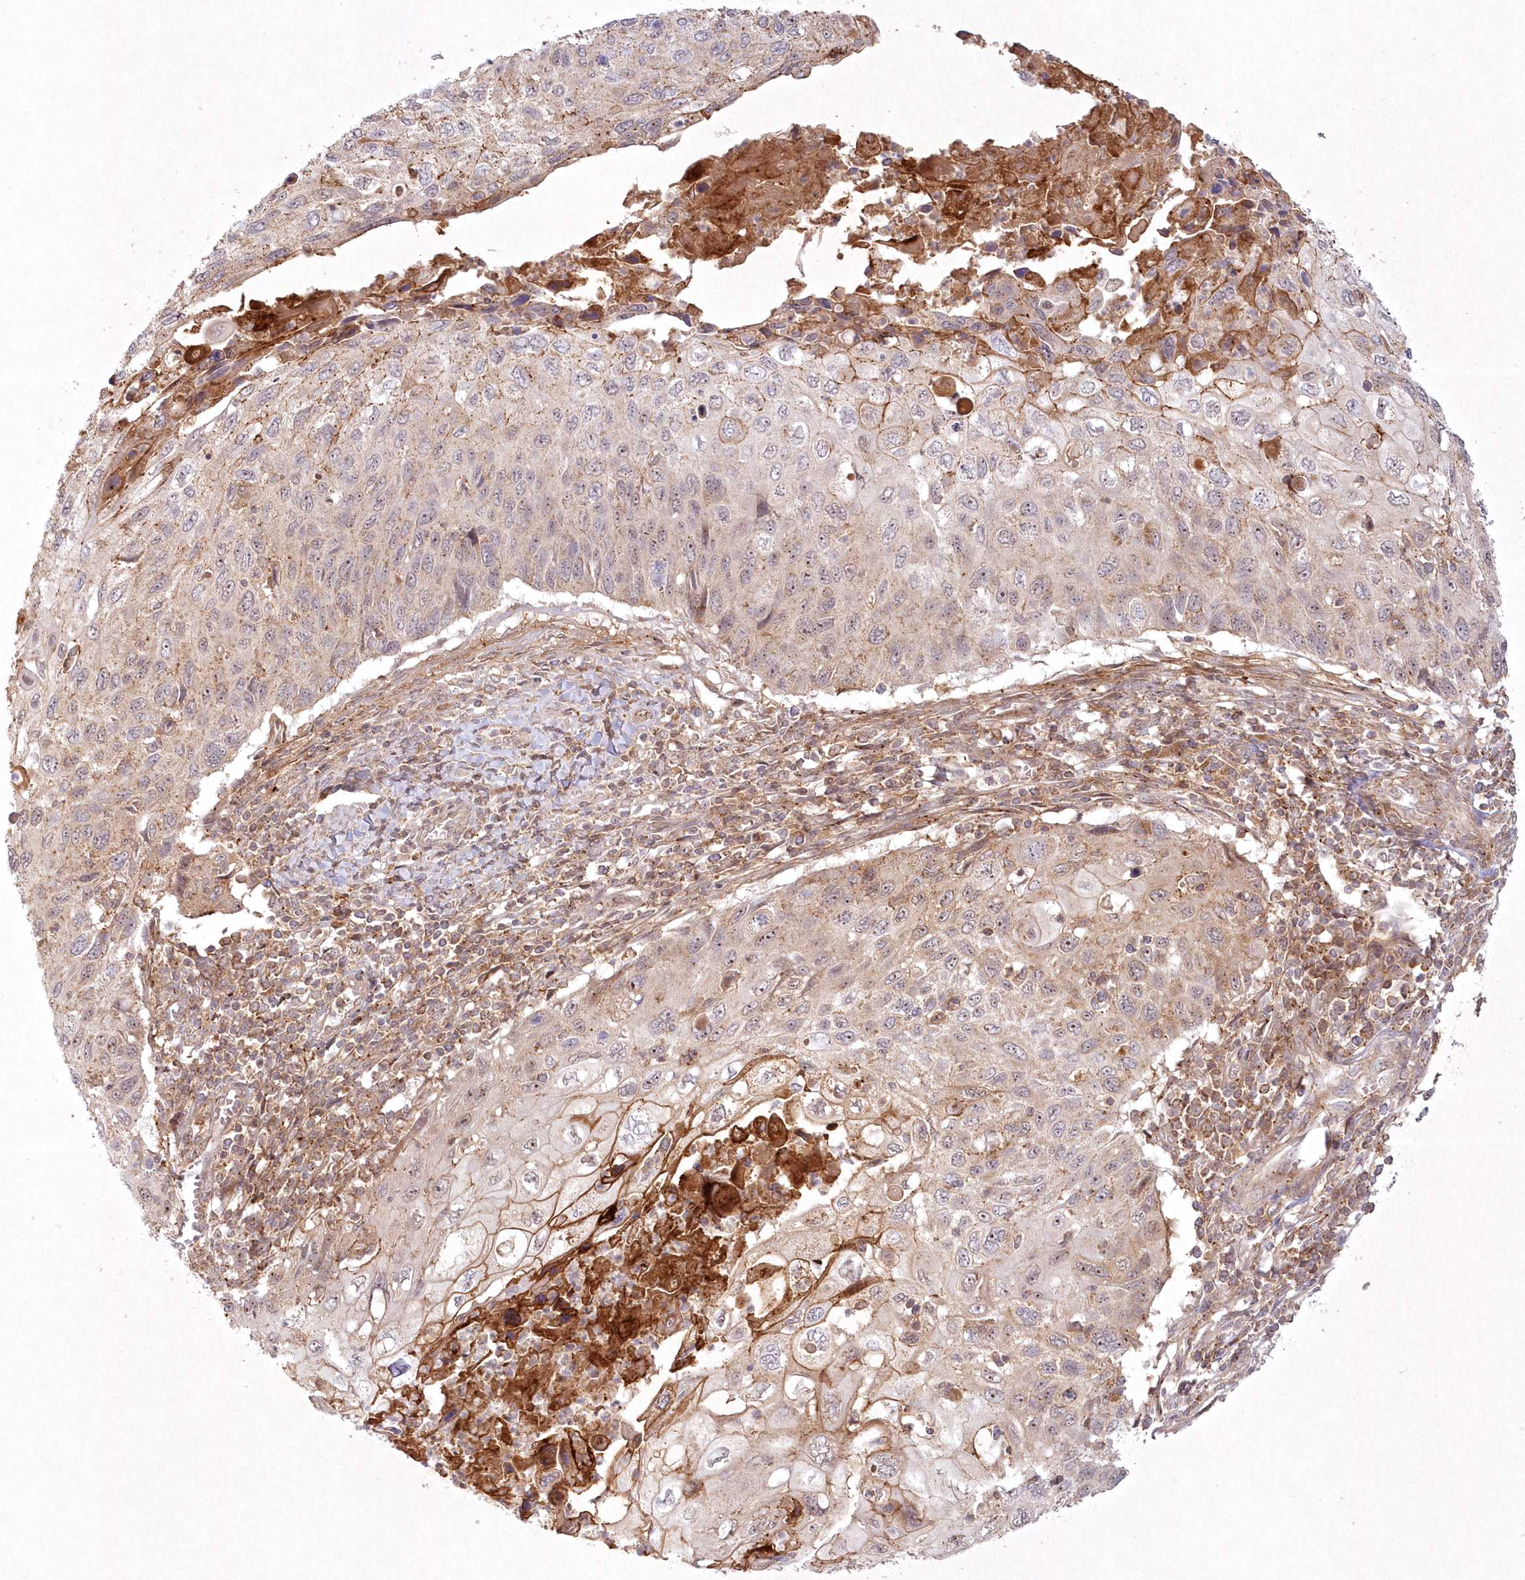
{"staining": {"intensity": "moderate", "quantity": "<25%", "location": "cytoplasmic/membranous,nuclear"}, "tissue": "cervical cancer", "cell_type": "Tumor cells", "image_type": "cancer", "snomed": [{"axis": "morphology", "description": "Squamous cell carcinoma, NOS"}, {"axis": "topography", "description": "Cervix"}], "caption": "Cervical cancer (squamous cell carcinoma) stained for a protein (brown) displays moderate cytoplasmic/membranous and nuclear positive staining in about <25% of tumor cells.", "gene": "TOGARAM2", "patient": {"sex": "female", "age": 70}}